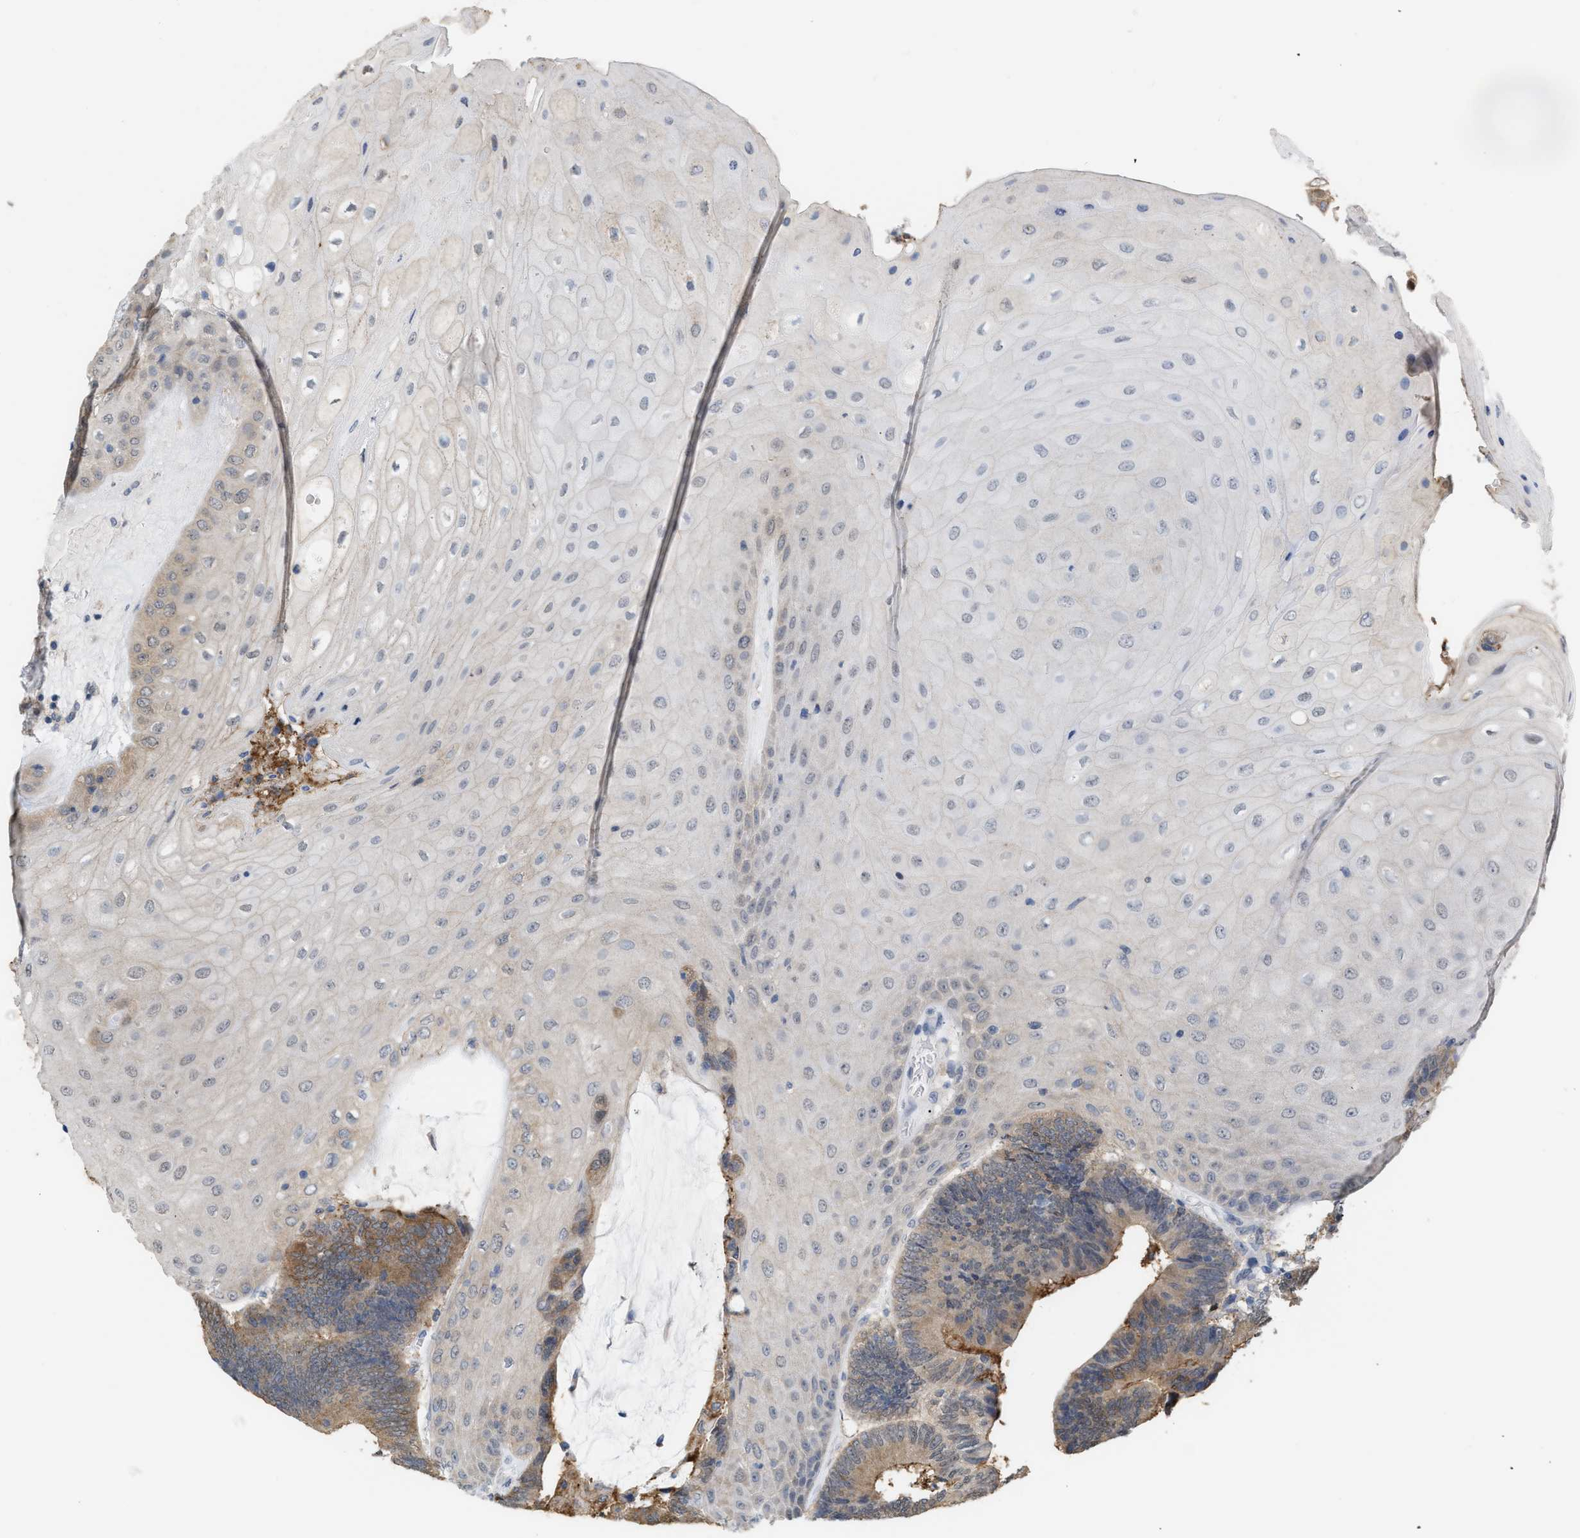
{"staining": {"intensity": "moderate", "quantity": ">75%", "location": "cytoplasmic/membranous"}, "tissue": "colorectal cancer", "cell_type": "Tumor cells", "image_type": "cancer", "snomed": [{"axis": "morphology", "description": "Adenocarcinoma, NOS"}, {"axis": "topography", "description": "Rectum"}, {"axis": "topography", "description": "Anal"}], "caption": "The image shows staining of adenocarcinoma (colorectal), revealing moderate cytoplasmic/membranous protein positivity (brown color) within tumor cells.", "gene": "BAIAP2L1", "patient": {"sex": "female", "age": 89}}